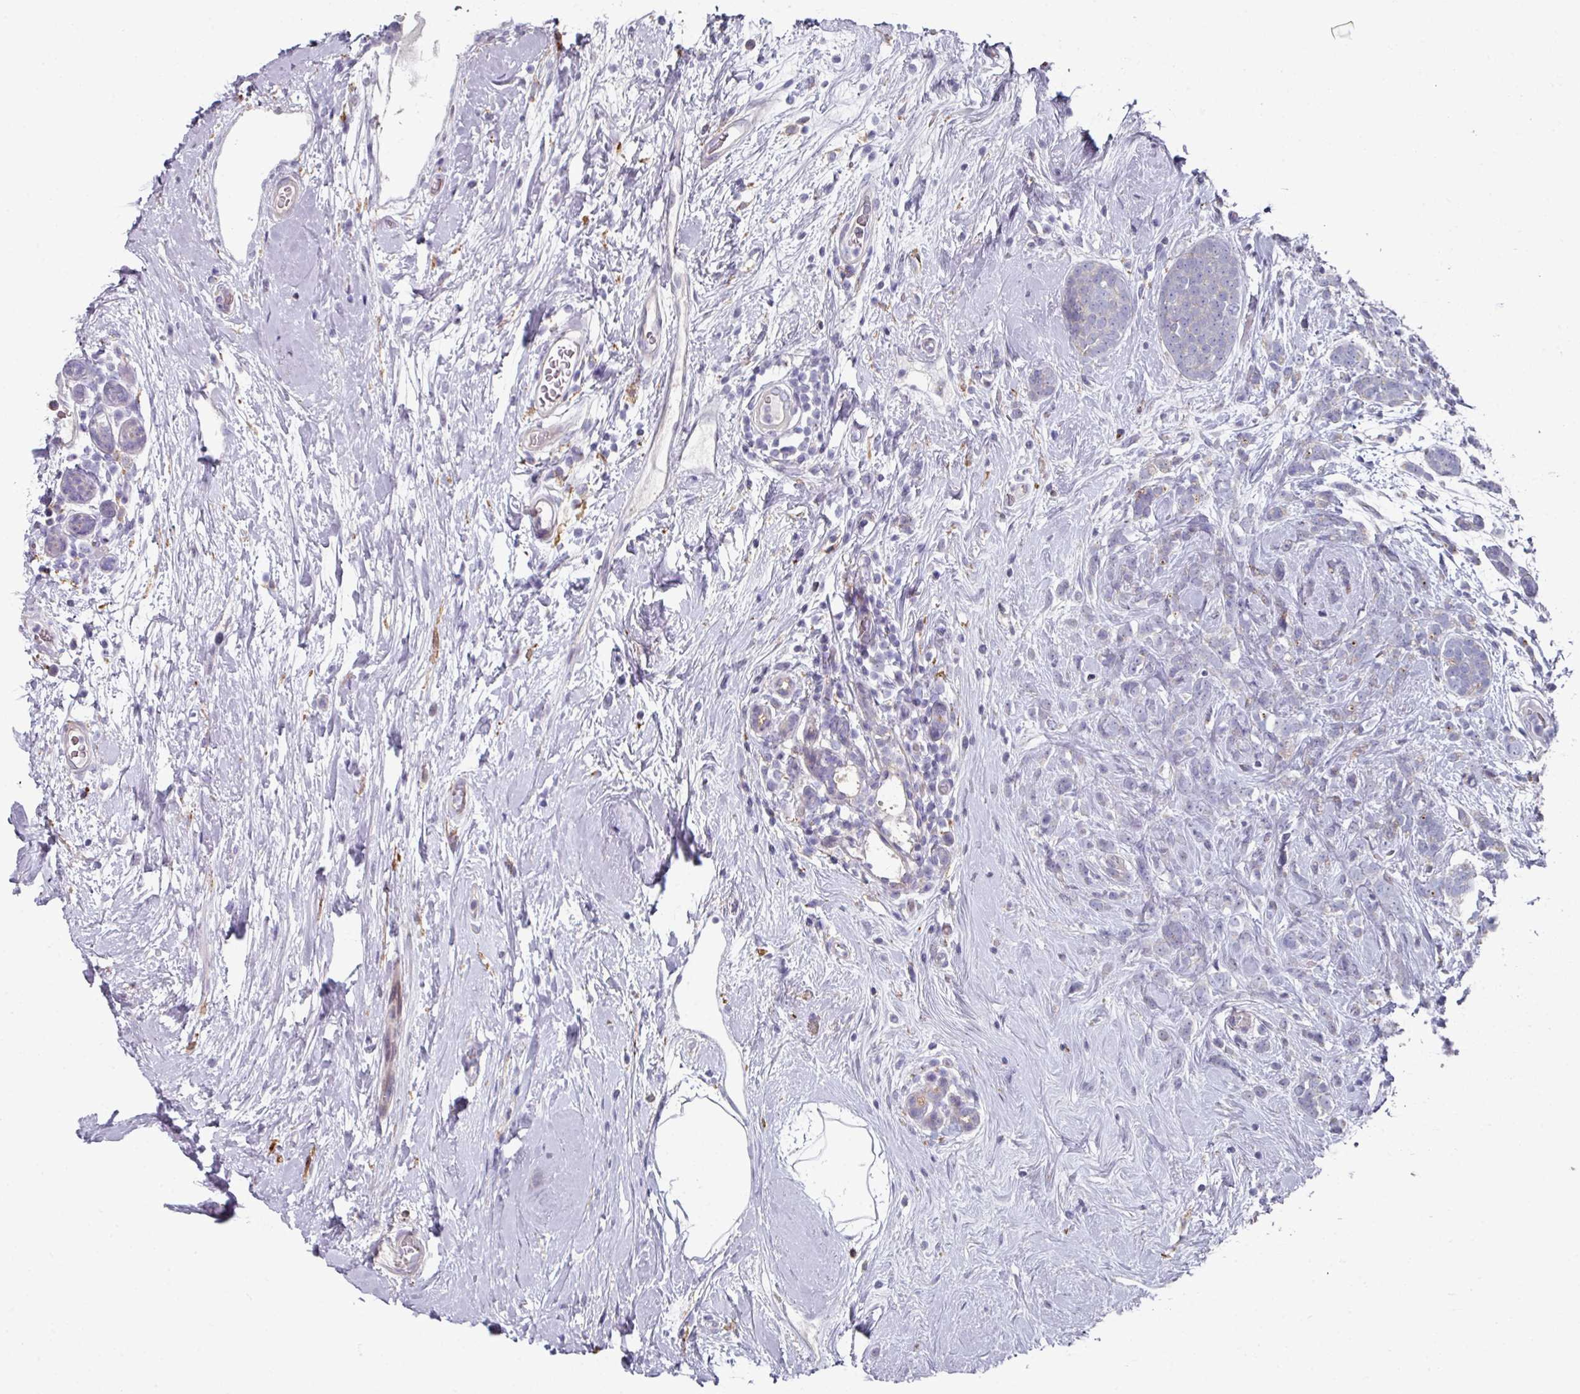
{"staining": {"intensity": "negative", "quantity": "none", "location": "none"}, "tissue": "breast cancer", "cell_type": "Tumor cells", "image_type": "cancer", "snomed": [{"axis": "morphology", "description": "Duct carcinoma"}, {"axis": "topography", "description": "Breast"}], "caption": "An immunohistochemistry histopathology image of breast cancer (infiltrating ductal carcinoma) is shown. There is no staining in tumor cells of breast cancer (infiltrating ductal carcinoma). Nuclei are stained in blue.", "gene": "WSB2", "patient": {"sex": "female", "age": 75}}